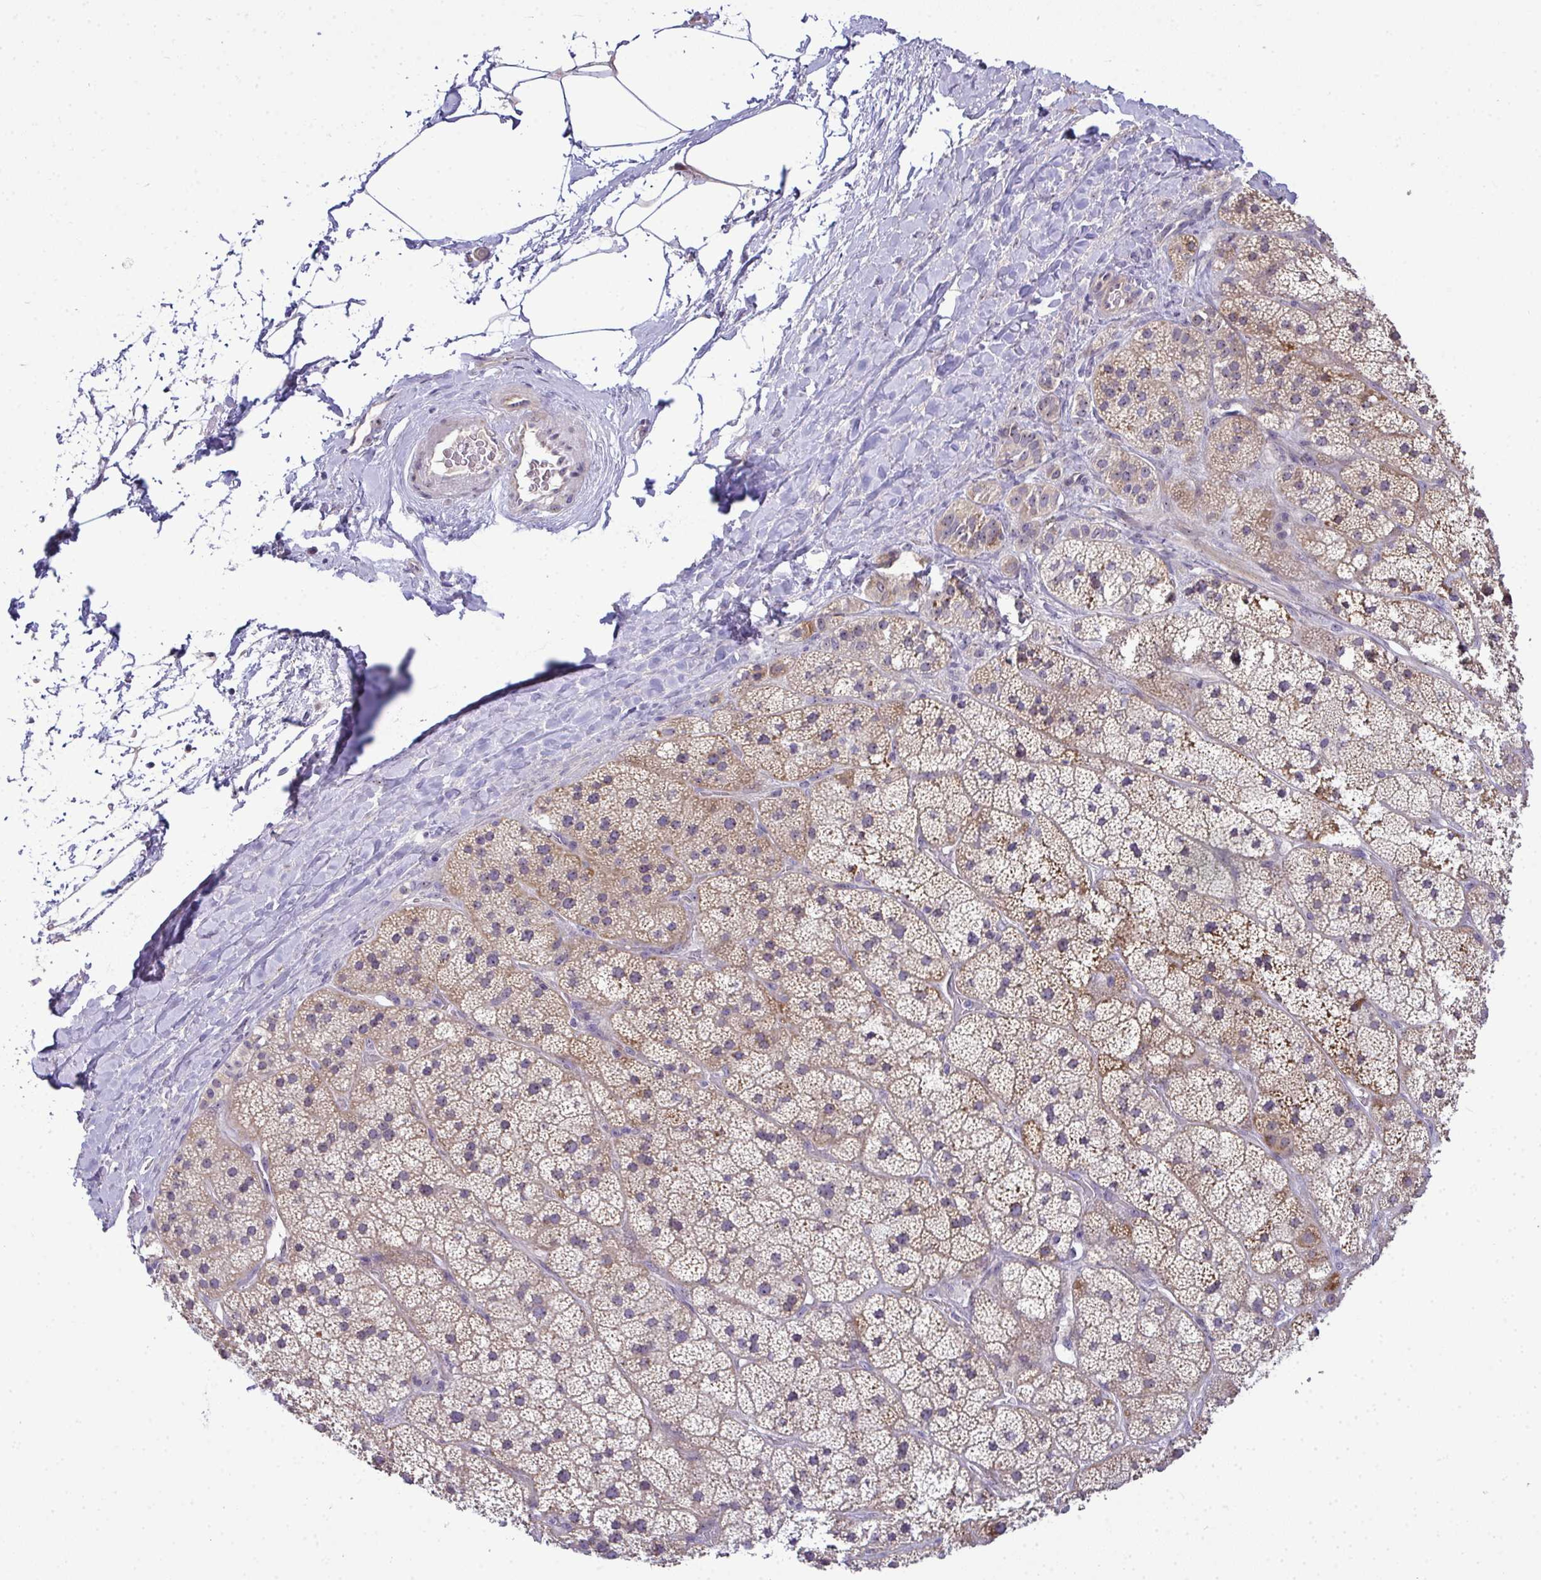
{"staining": {"intensity": "moderate", "quantity": "25%-75%", "location": "cytoplasmic/membranous"}, "tissue": "adrenal gland", "cell_type": "Glandular cells", "image_type": "normal", "snomed": [{"axis": "morphology", "description": "Normal tissue, NOS"}, {"axis": "topography", "description": "Adrenal gland"}], "caption": "Protein staining of benign adrenal gland demonstrates moderate cytoplasmic/membranous expression in approximately 25%-75% of glandular cells.", "gene": "NT5C1A", "patient": {"sex": "male", "age": 57}}